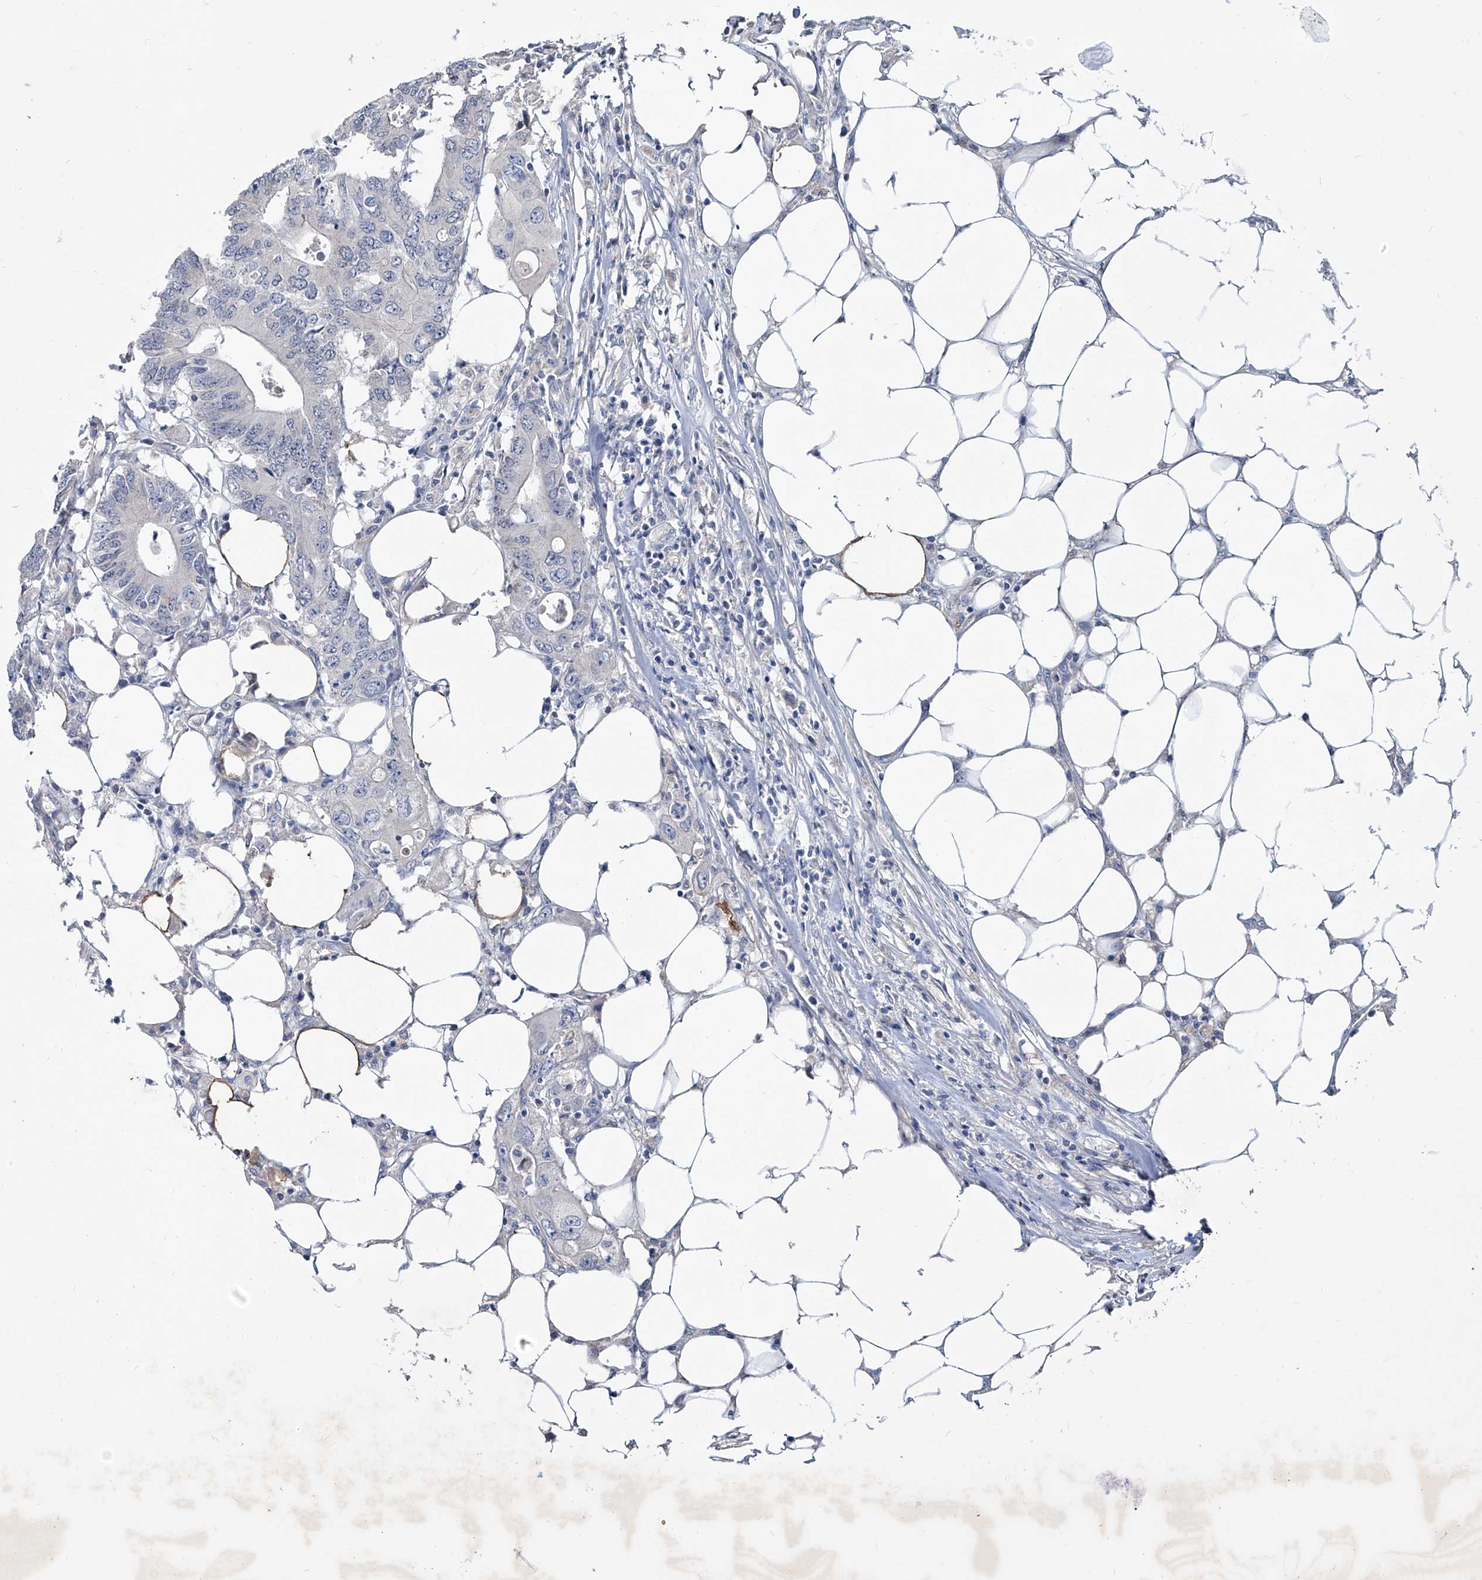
{"staining": {"intensity": "negative", "quantity": "none", "location": "none"}, "tissue": "colorectal cancer", "cell_type": "Tumor cells", "image_type": "cancer", "snomed": [{"axis": "morphology", "description": "Adenocarcinoma, NOS"}, {"axis": "topography", "description": "Colon"}], "caption": "This image is of colorectal adenocarcinoma stained with immunohistochemistry to label a protein in brown with the nuclei are counter-stained blue. There is no expression in tumor cells.", "gene": "KLHL17", "patient": {"sex": "male", "age": 71}}